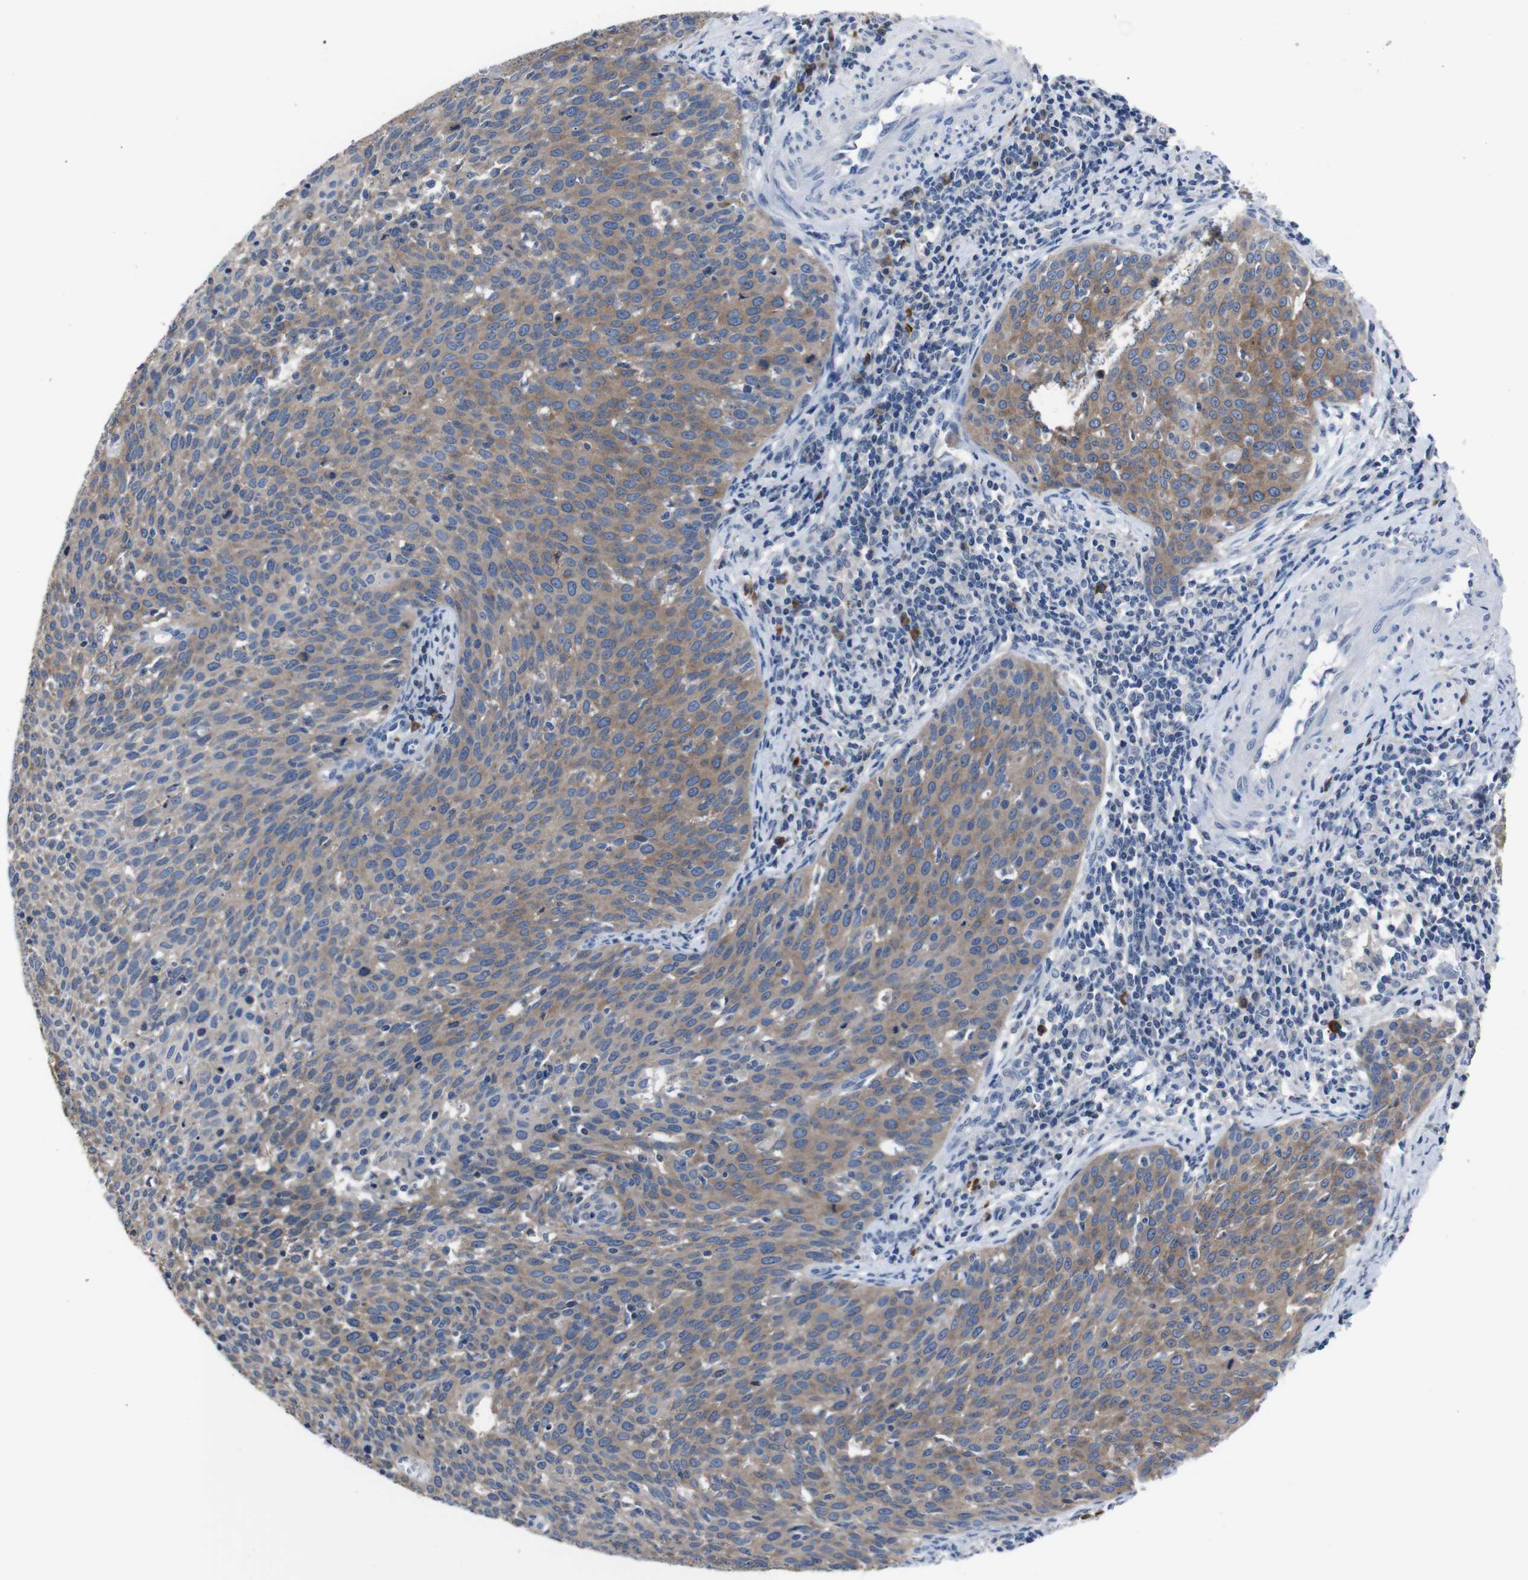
{"staining": {"intensity": "moderate", "quantity": ">75%", "location": "cytoplasmic/membranous"}, "tissue": "cervical cancer", "cell_type": "Tumor cells", "image_type": "cancer", "snomed": [{"axis": "morphology", "description": "Squamous cell carcinoma, NOS"}, {"axis": "topography", "description": "Cervix"}], "caption": "Cervical cancer (squamous cell carcinoma) stained for a protein (brown) demonstrates moderate cytoplasmic/membranous positive staining in about >75% of tumor cells.", "gene": "SEMA4B", "patient": {"sex": "female", "age": 38}}